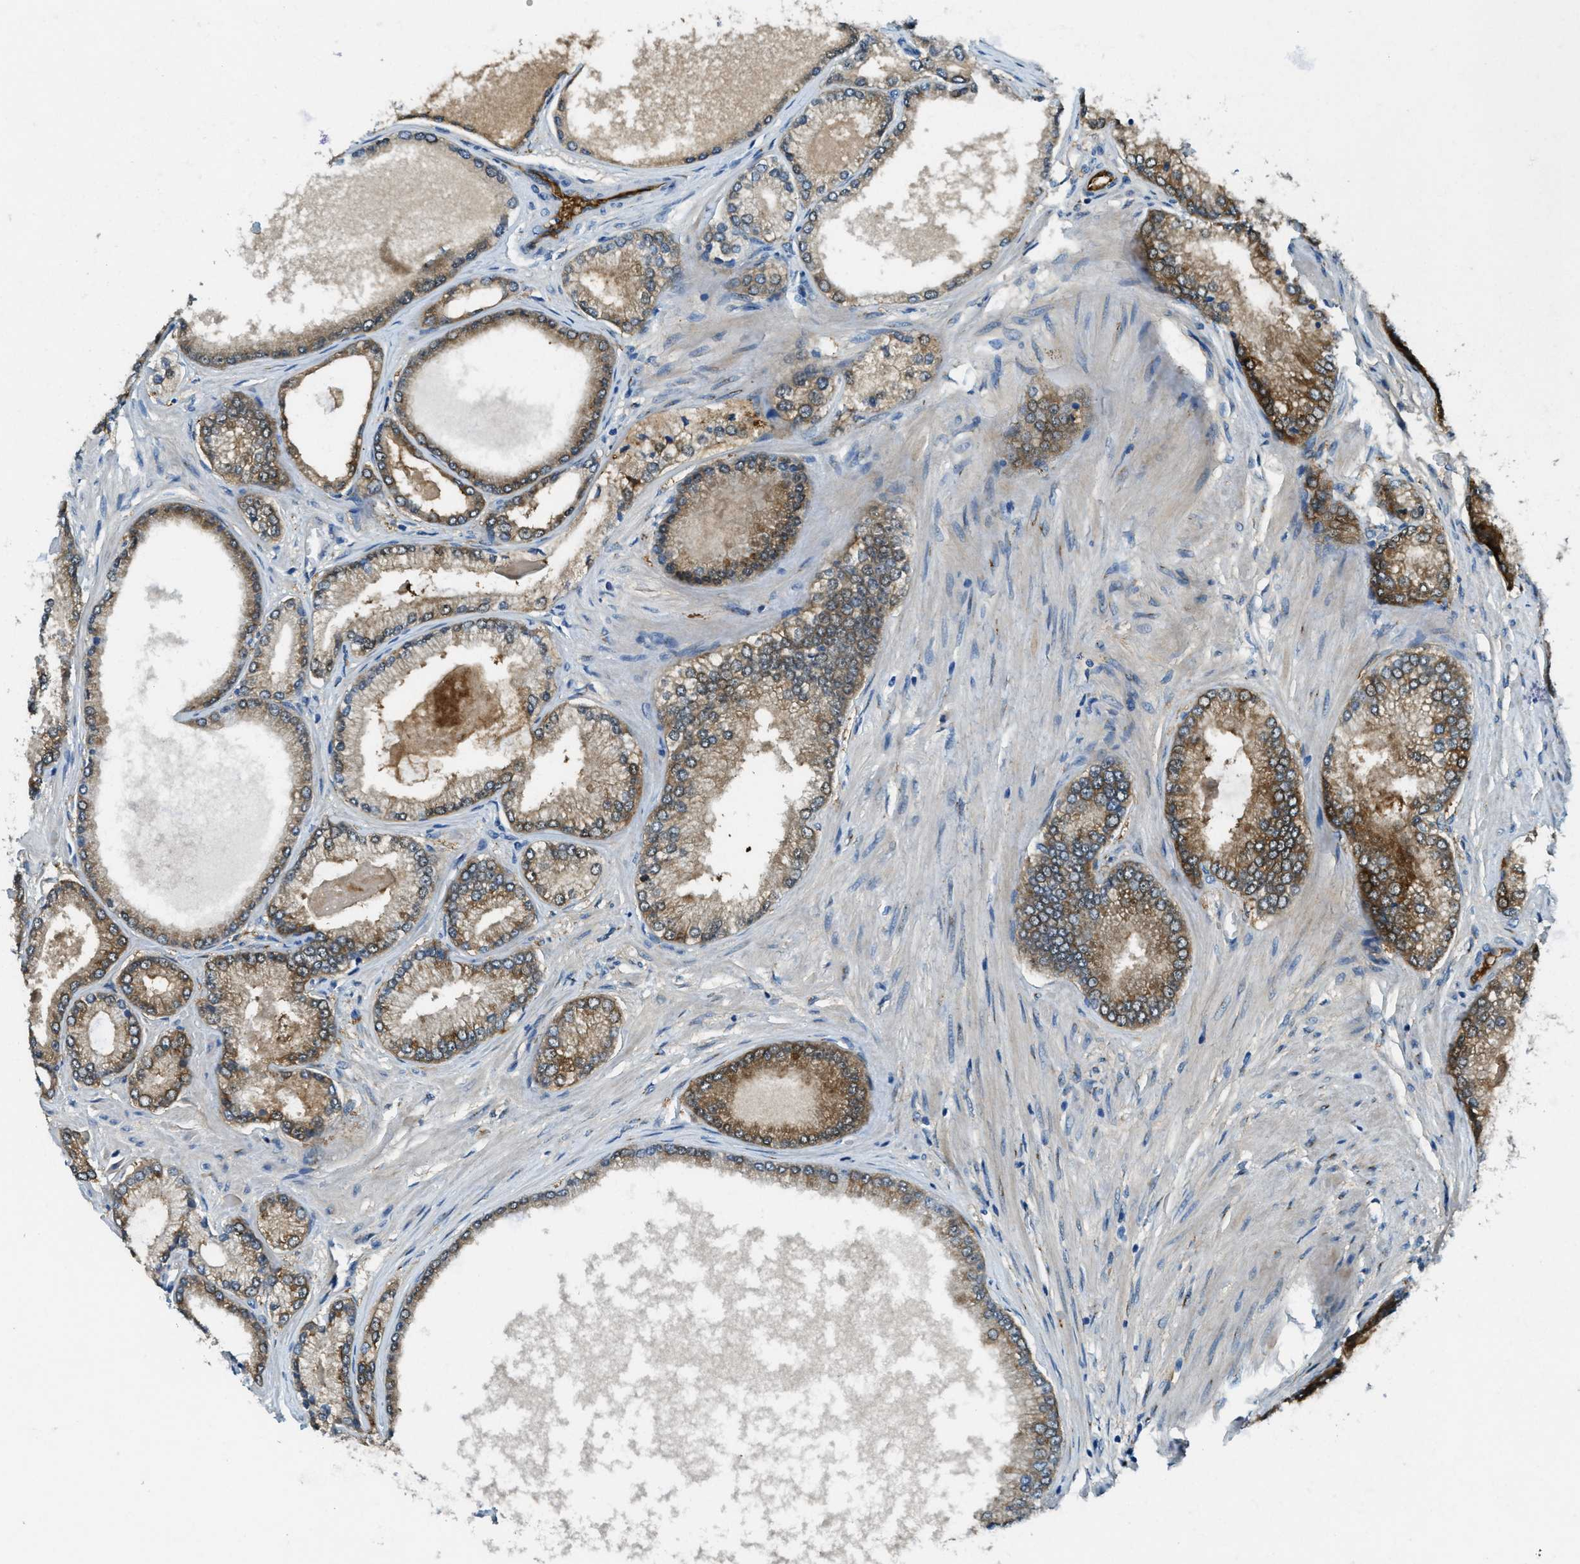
{"staining": {"intensity": "moderate", "quantity": ">75%", "location": "cytoplasmic/membranous"}, "tissue": "prostate cancer", "cell_type": "Tumor cells", "image_type": "cancer", "snomed": [{"axis": "morphology", "description": "Adenocarcinoma, High grade"}, {"axis": "topography", "description": "Prostate"}], "caption": "The image displays staining of adenocarcinoma (high-grade) (prostate), revealing moderate cytoplasmic/membranous protein positivity (brown color) within tumor cells.", "gene": "TRIM59", "patient": {"sex": "male", "age": 61}}